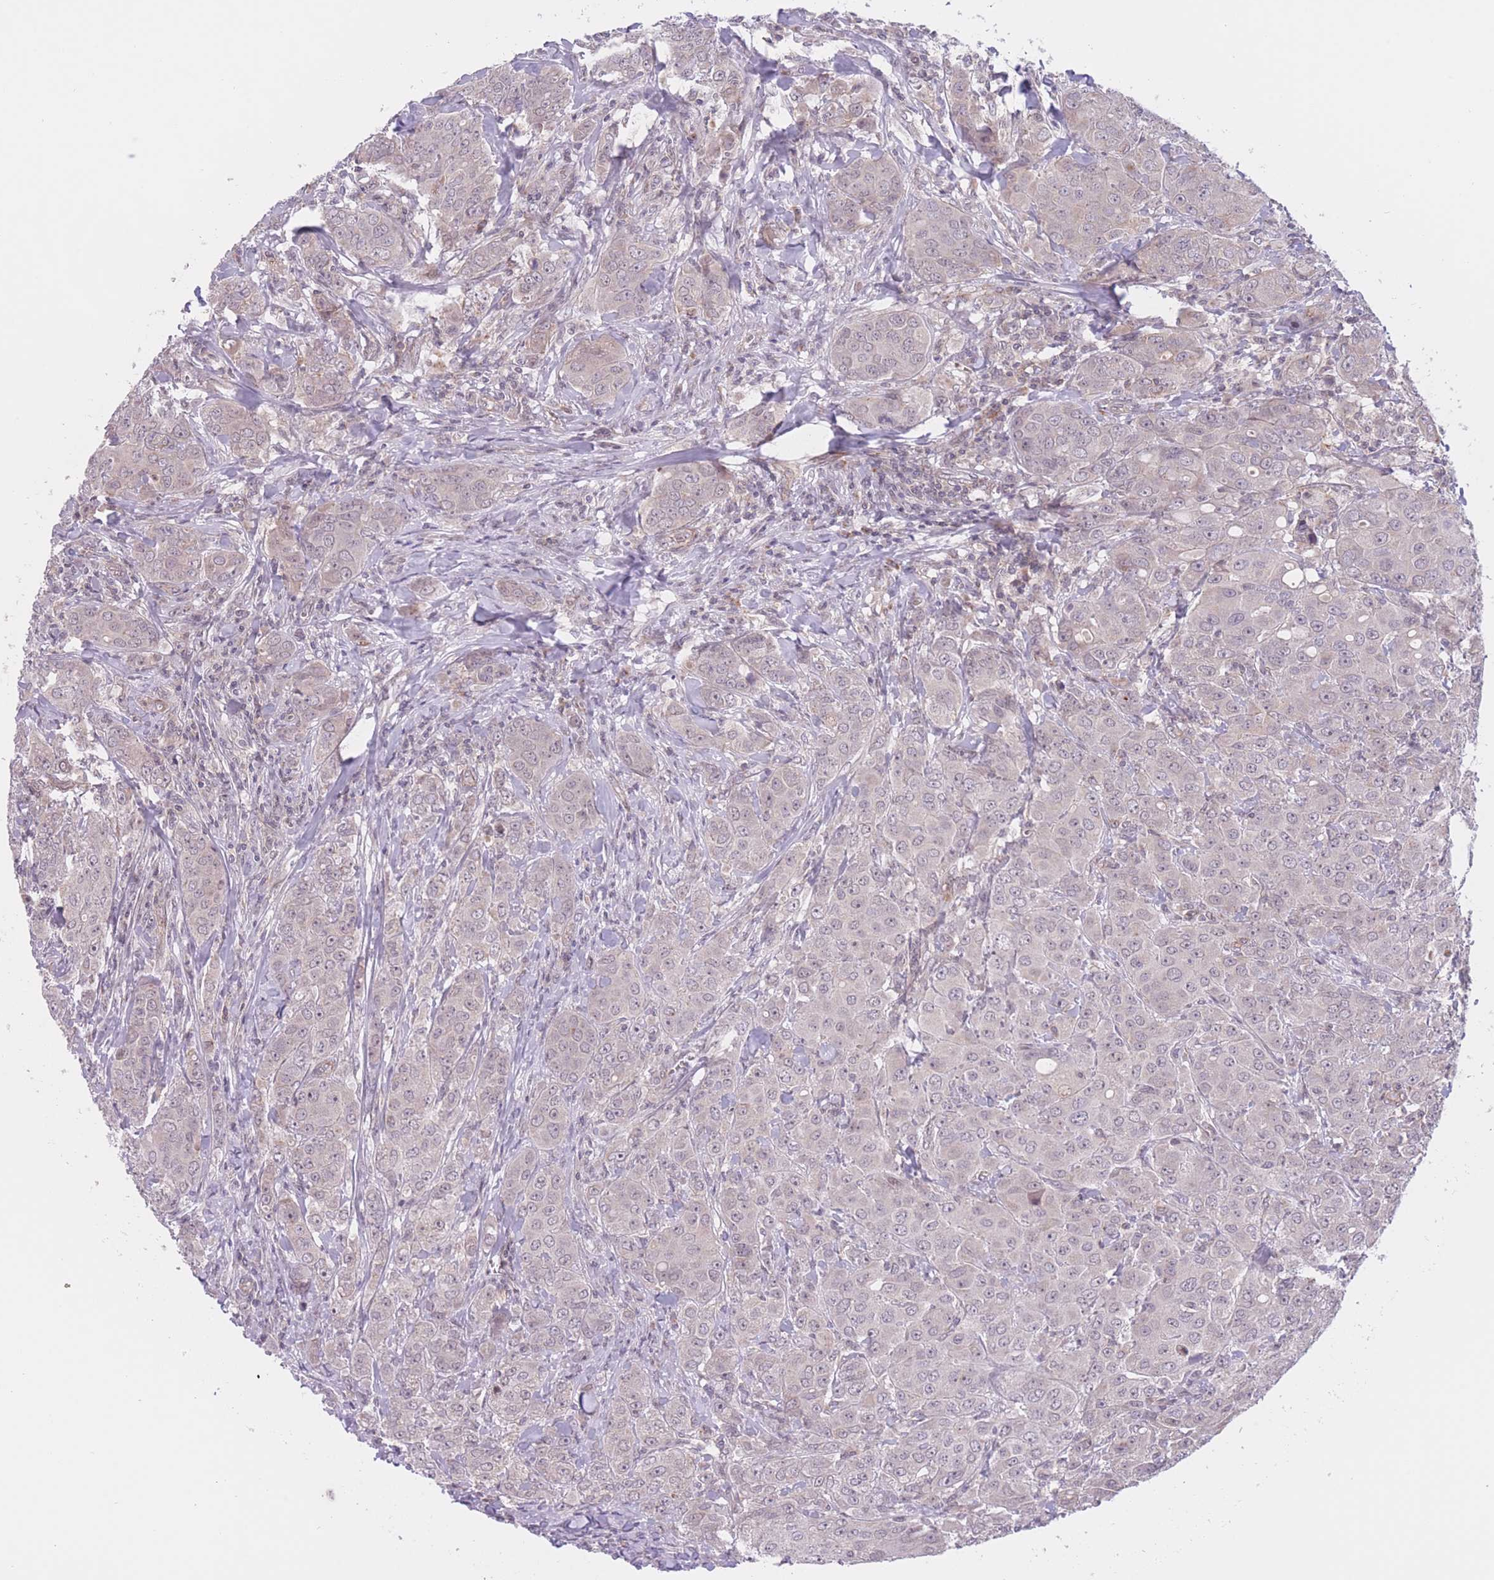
{"staining": {"intensity": "negative", "quantity": "none", "location": "none"}, "tissue": "breast cancer", "cell_type": "Tumor cells", "image_type": "cancer", "snomed": [{"axis": "morphology", "description": "Duct carcinoma"}, {"axis": "topography", "description": "Breast"}], "caption": "This is an immunohistochemistry micrograph of human breast cancer (infiltrating ductal carcinoma). There is no positivity in tumor cells.", "gene": "FUT5", "patient": {"sex": "female", "age": 43}}